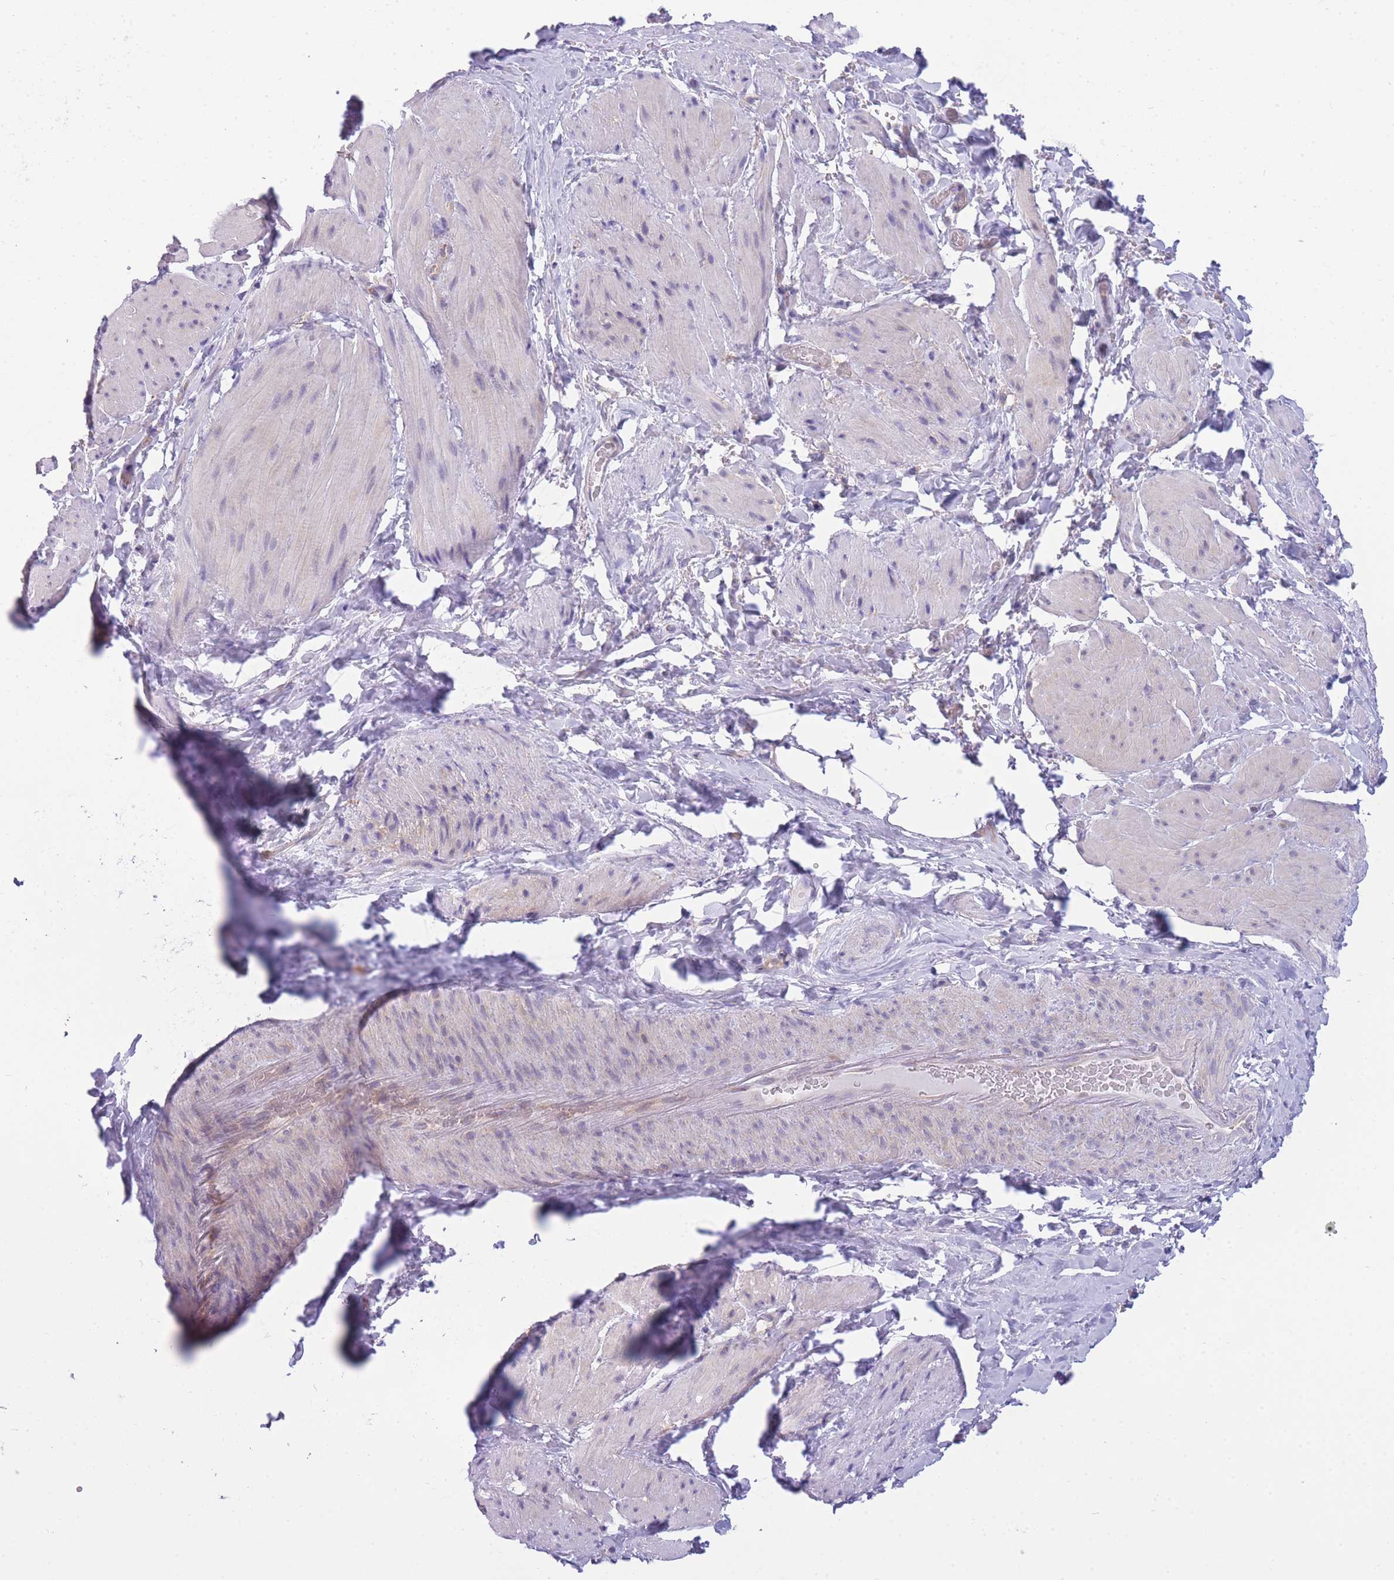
{"staining": {"intensity": "negative", "quantity": "none", "location": "none"}, "tissue": "smooth muscle", "cell_type": "Smooth muscle cells", "image_type": "normal", "snomed": [{"axis": "morphology", "description": "Normal tissue, NOS"}, {"axis": "topography", "description": "Smooth muscle"}, {"axis": "topography", "description": "Peripheral nerve tissue"}], "caption": "An IHC photomicrograph of benign smooth muscle is shown. There is no staining in smooth muscle cells of smooth muscle.", "gene": "PFDN6", "patient": {"sex": "male", "age": 69}}